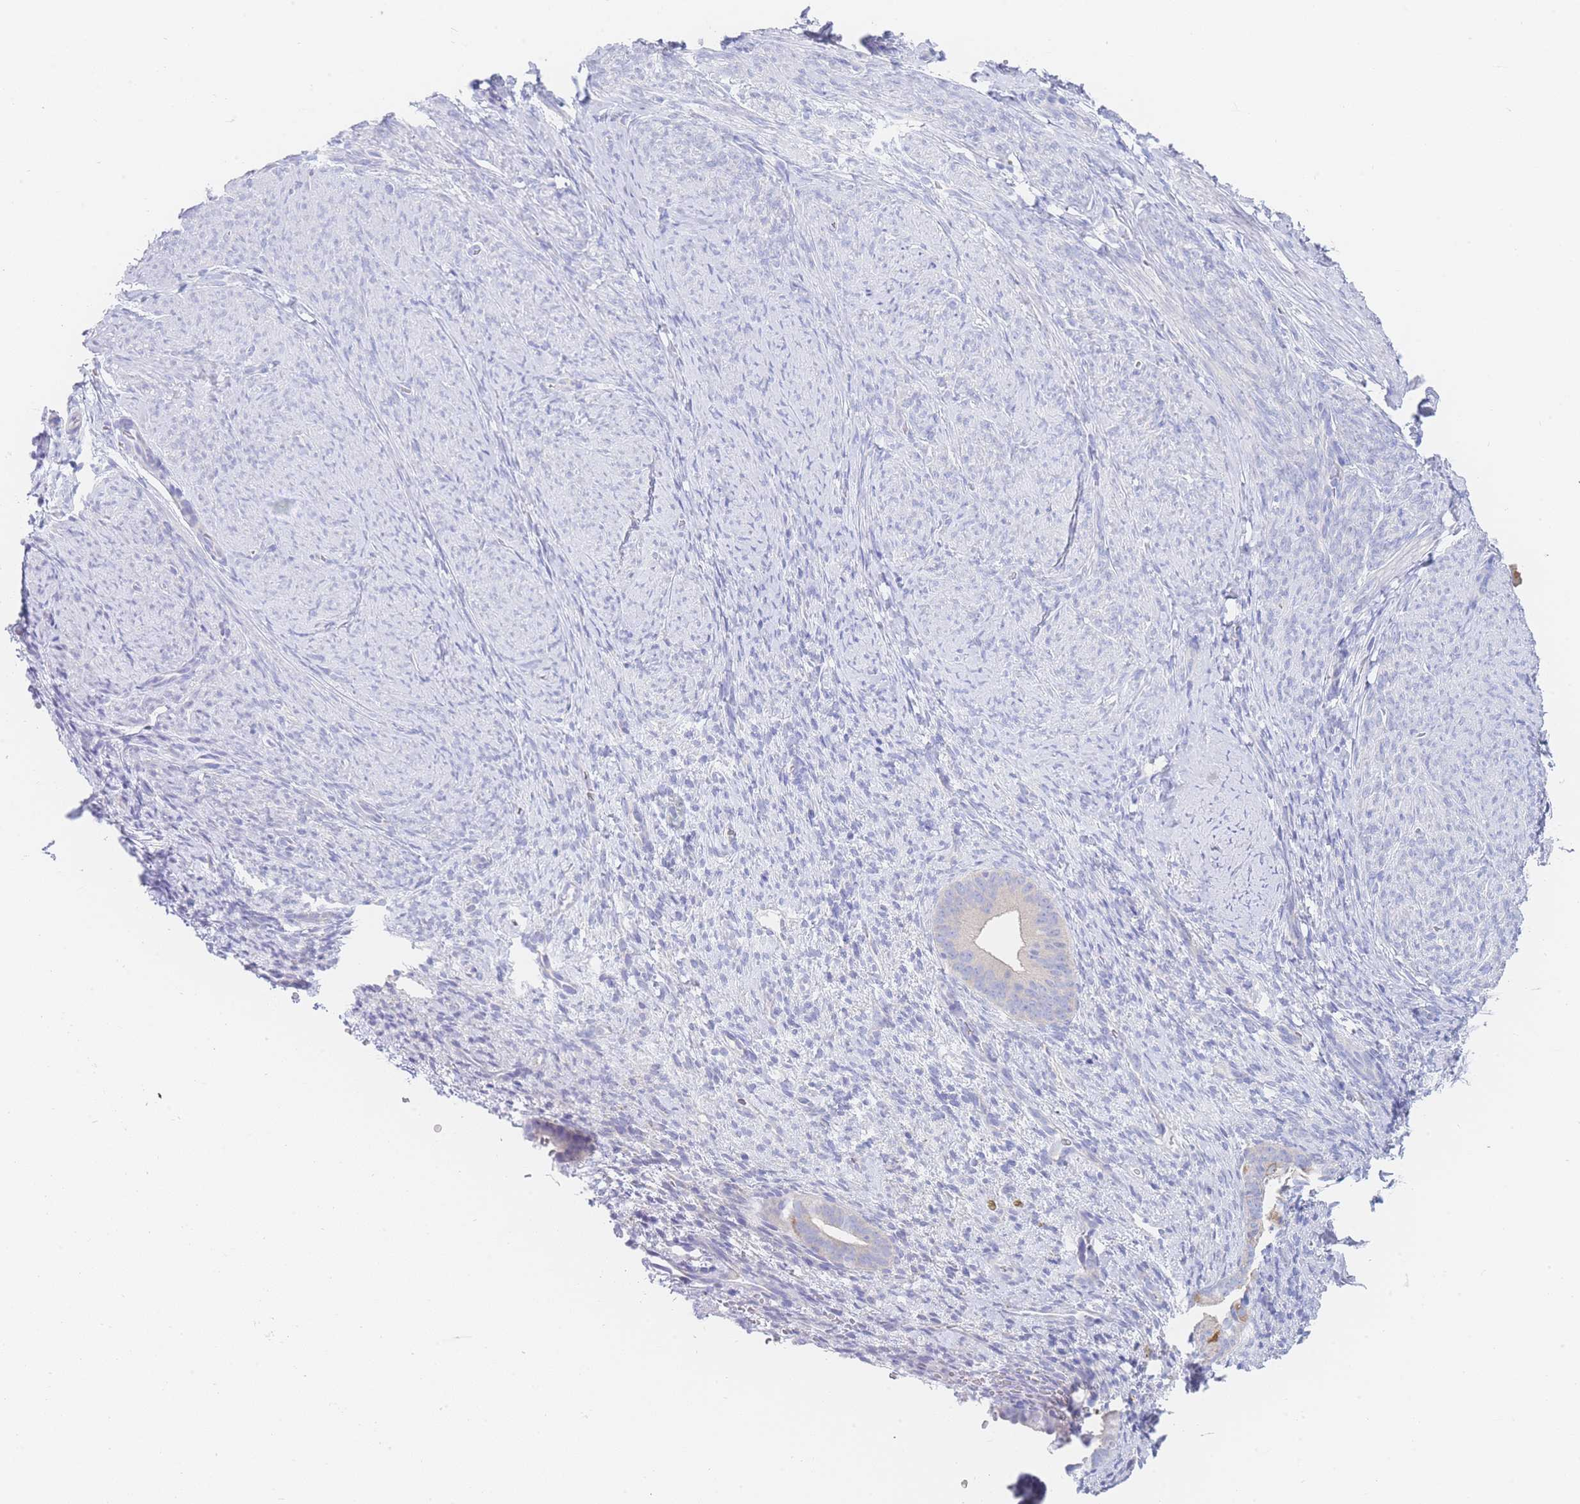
{"staining": {"intensity": "negative", "quantity": "none", "location": "none"}, "tissue": "endometrium", "cell_type": "Cells in endometrial stroma", "image_type": "normal", "snomed": [{"axis": "morphology", "description": "Normal tissue, NOS"}, {"axis": "topography", "description": "Endometrium"}], "caption": "IHC histopathology image of benign human endometrium stained for a protein (brown), which shows no expression in cells in endometrial stroma.", "gene": "LZTFL1", "patient": {"sex": "female", "age": 65}}